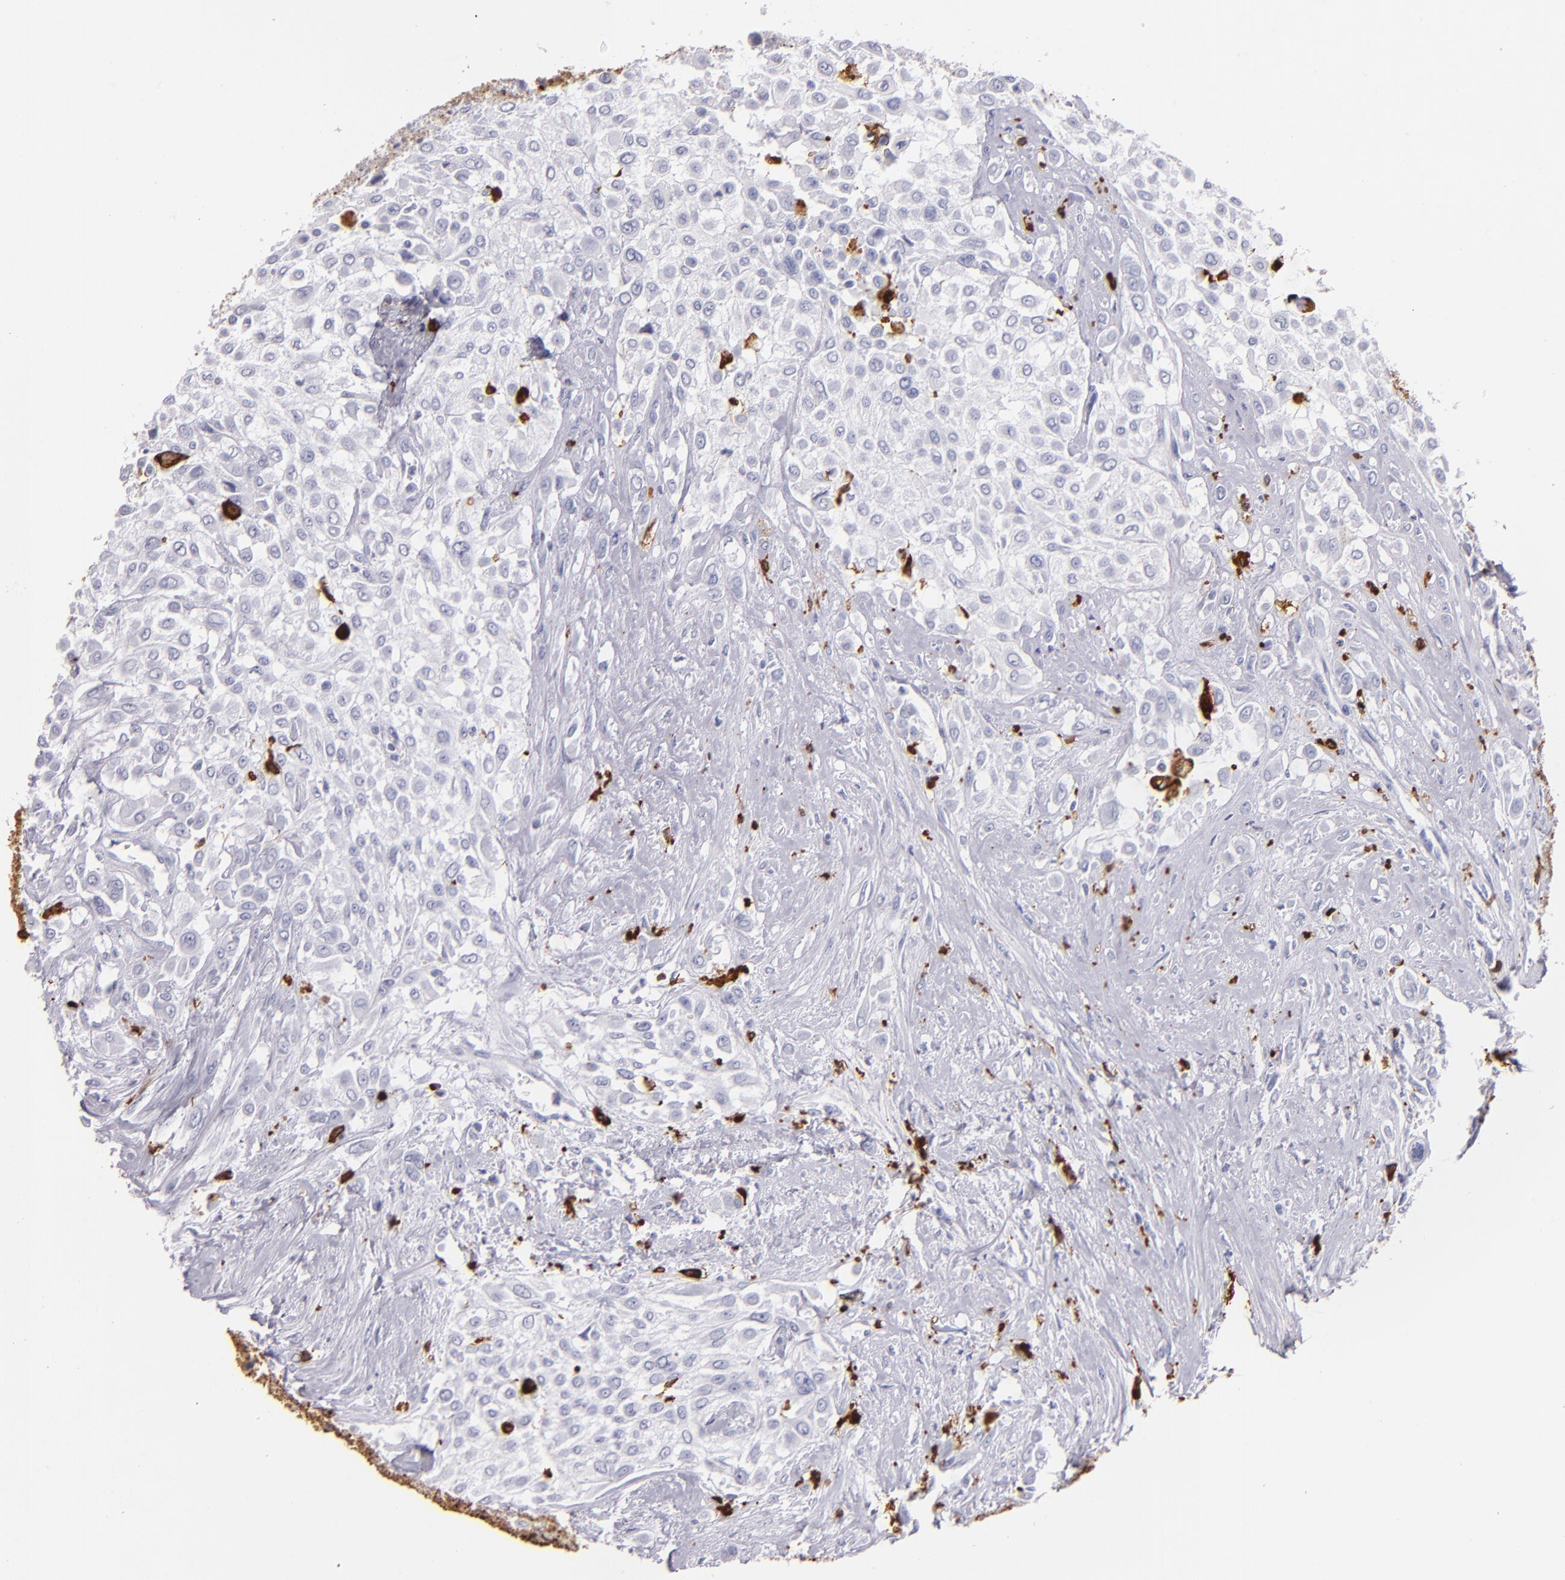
{"staining": {"intensity": "weak", "quantity": "25%-75%", "location": "cytoplasmic/membranous"}, "tissue": "urothelial cancer", "cell_type": "Tumor cells", "image_type": "cancer", "snomed": [{"axis": "morphology", "description": "Urothelial carcinoma, High grade"}, {"axis": "topography", "description": "Urinary bladder"}], "caption": "This micrograph displays immunohistochemistry (IHC) staining of urothelial cancer, with low weak cytoplasmic/membranous staining in about 25%-75% of tumor cells.", "gene": "HLA-DRA", "patient": {"sex": "male", "age": 57}}